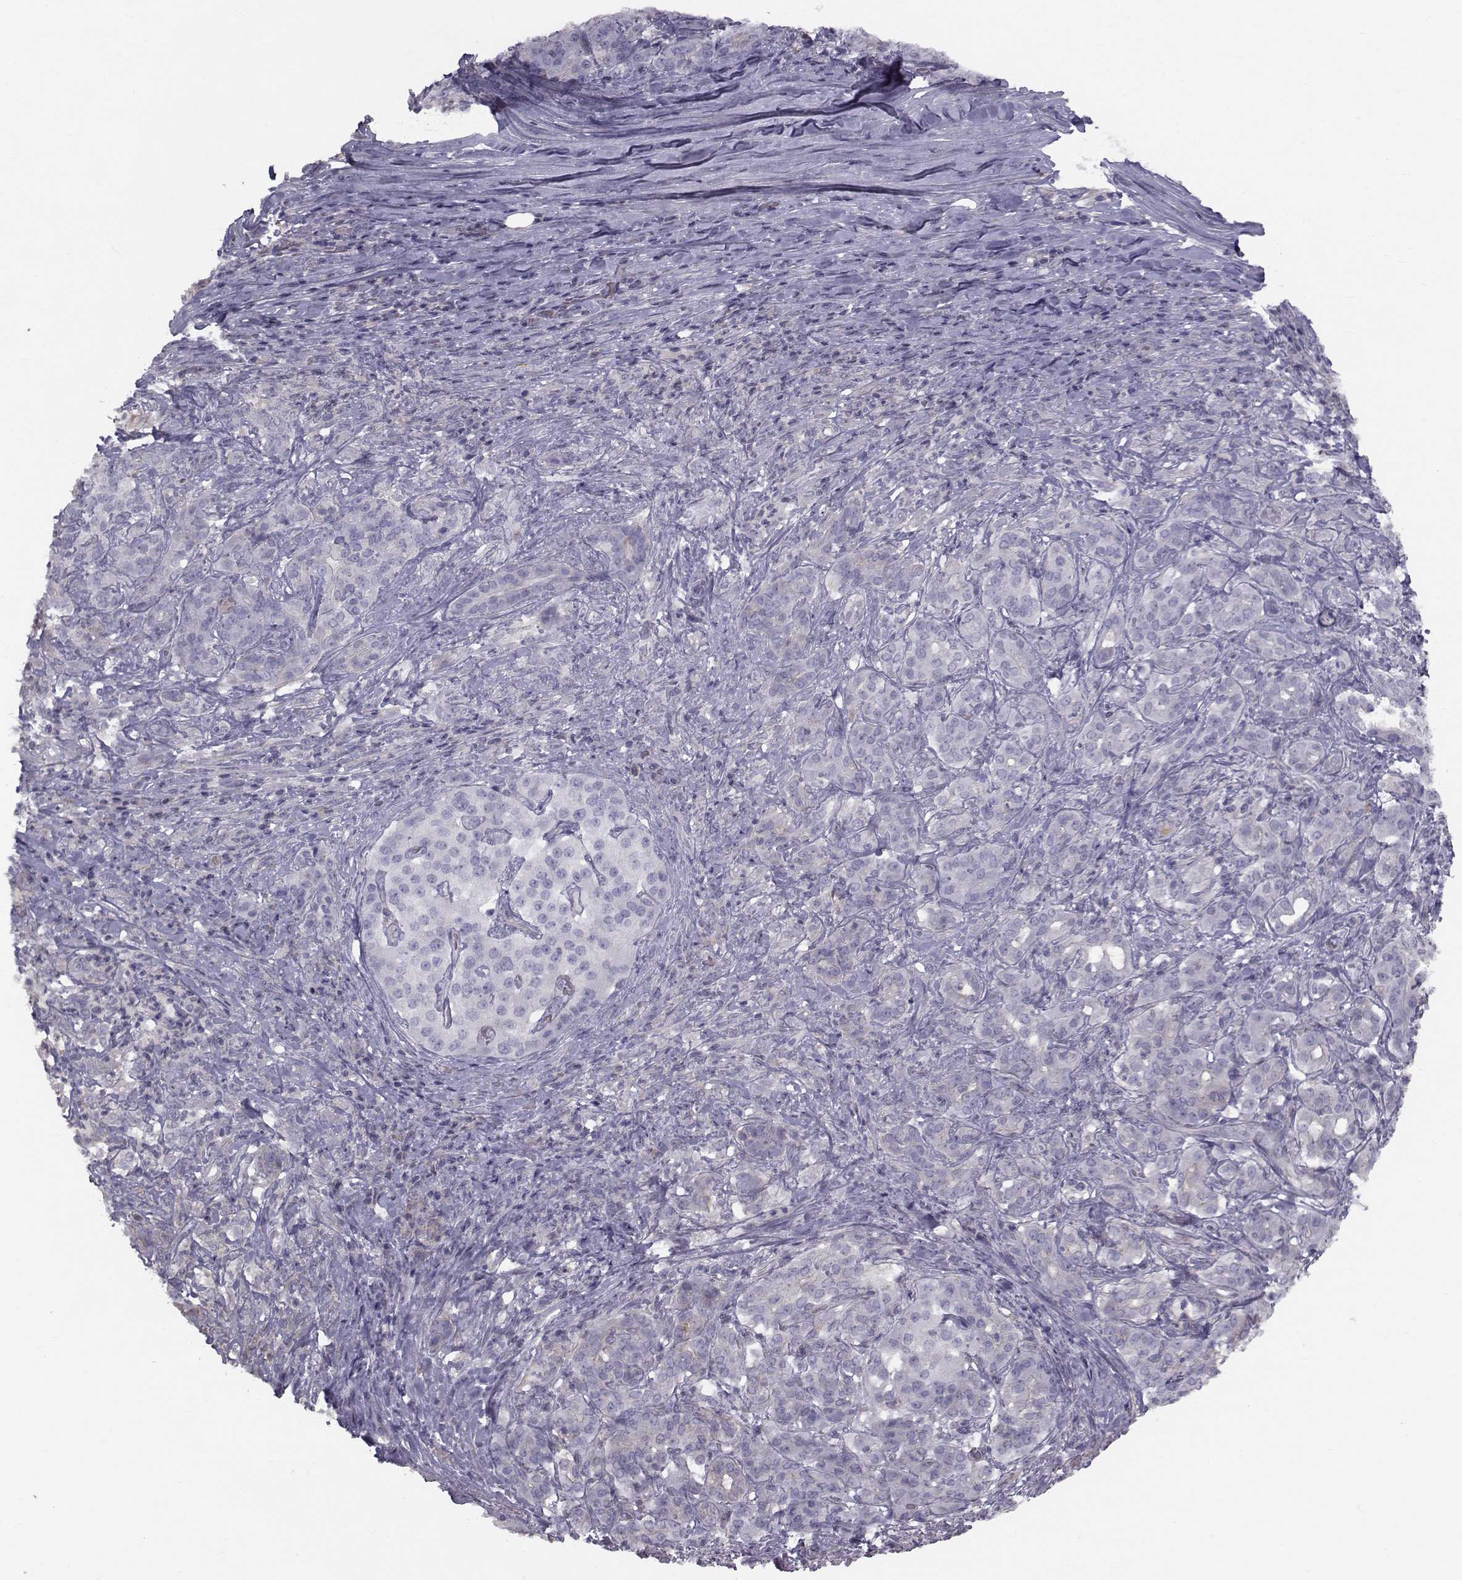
{"staining": {"intensity": "weak", "quantity": "<25%", "location": "cytoplasmic/membranous"}, "tissue": "pancreatic cancer", "cell_type": "Tumor cells", "image_type": "cancer", "snomed": [{"axis": "morphology", "description": "Normal tissue, NOS"}, {"axis": "morphology", "description": "Inflammation, NOS"}, {"axis": "morphology", "description": "Adenocarcinoma, NOS"}, {"axis": "topography", "description": "Pancreas"}], "caption": "The histopathology image shows no staining of tumor cells in pancreatic cancer. Nuclei are stained in blue.", "gene": "GARIN3", "patient": {"sex": "male", "age": 57}}